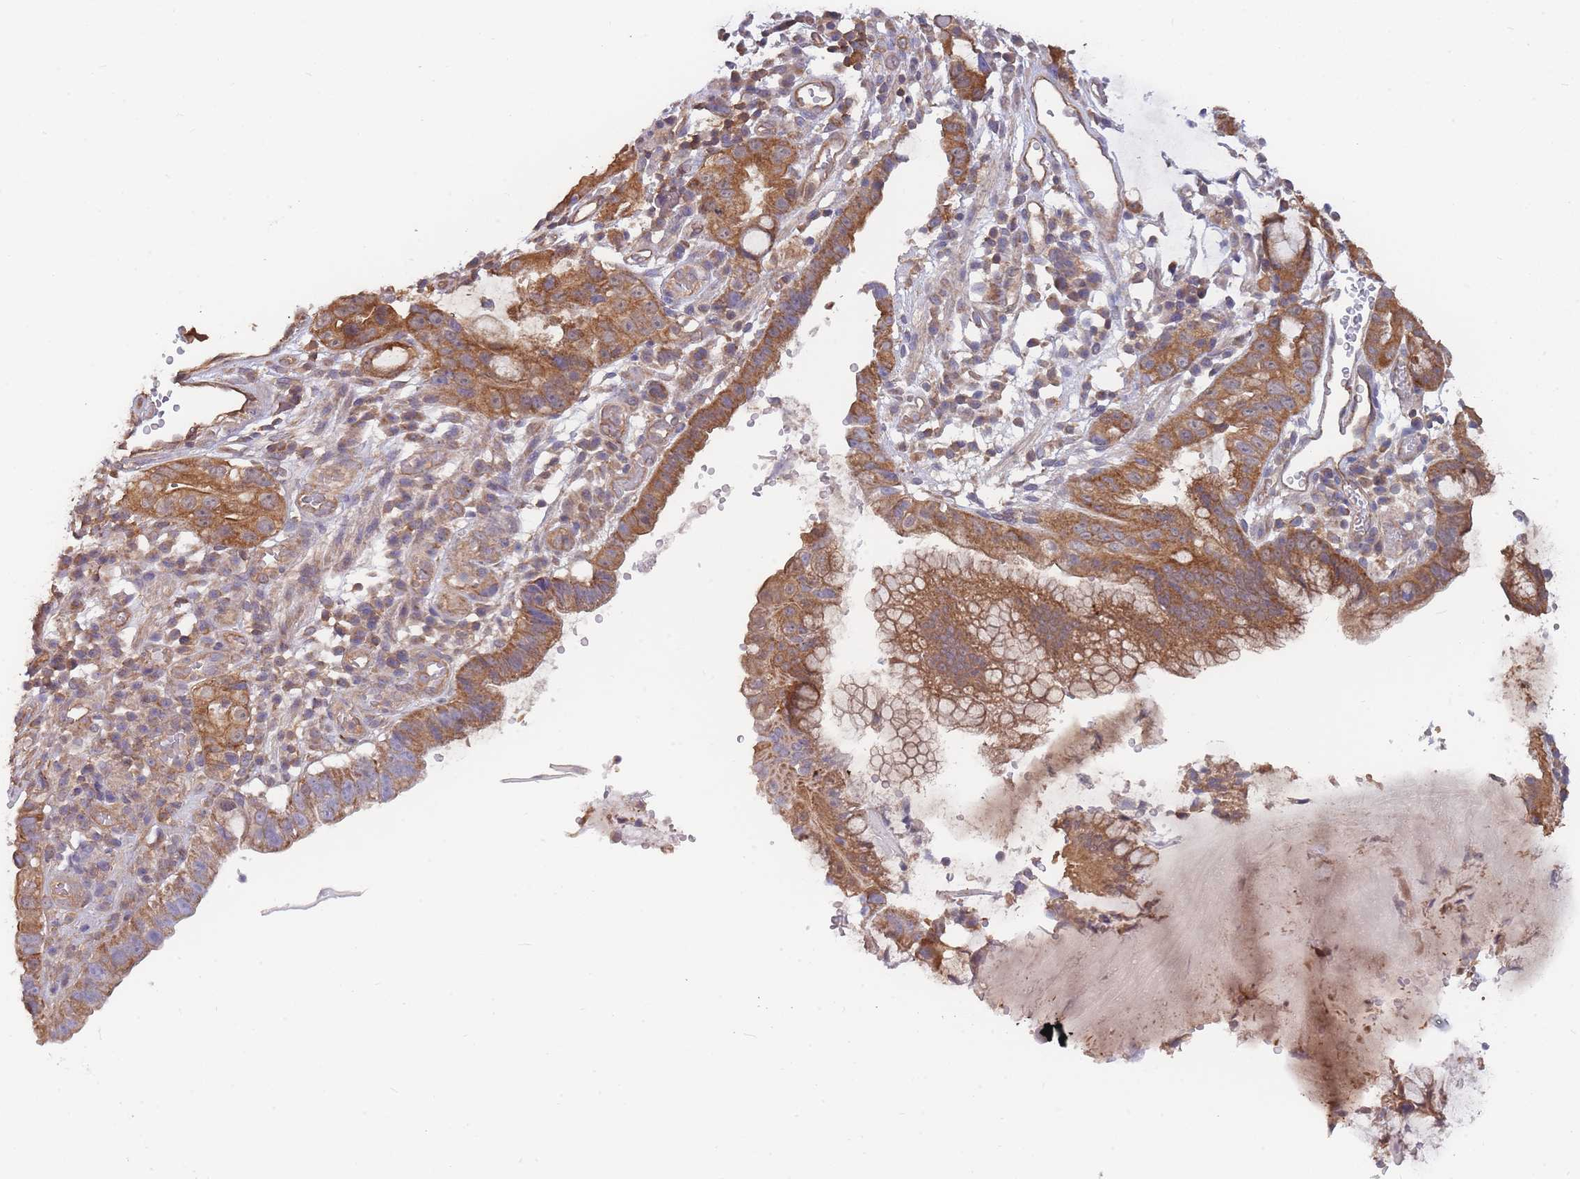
{"staining": {"intensity": "moderate", "quantity": ">75%", "location": "cytoplasmic/membranous"}, "tissue": "stomach cancer", "cell_type": "Tumor cells", "image_type": "cancer", "snomed": [{"axis": "morphology", "description": "Adenocarcinoma, NOS"}, {"axis": "topography", "description": "Stomach"}], "caption": "Stomach cancer (adenocarcinoma) stained with DAB immunohistochemistry displays medium levels of moderate cytoplasmic/membranous expression in approximately >75% of tumor cells. (Brightfield microscopy of DAB IHC at high magnification).", "gene": "MRPS18B", "patient": {"sex": "male", "age": 55}}